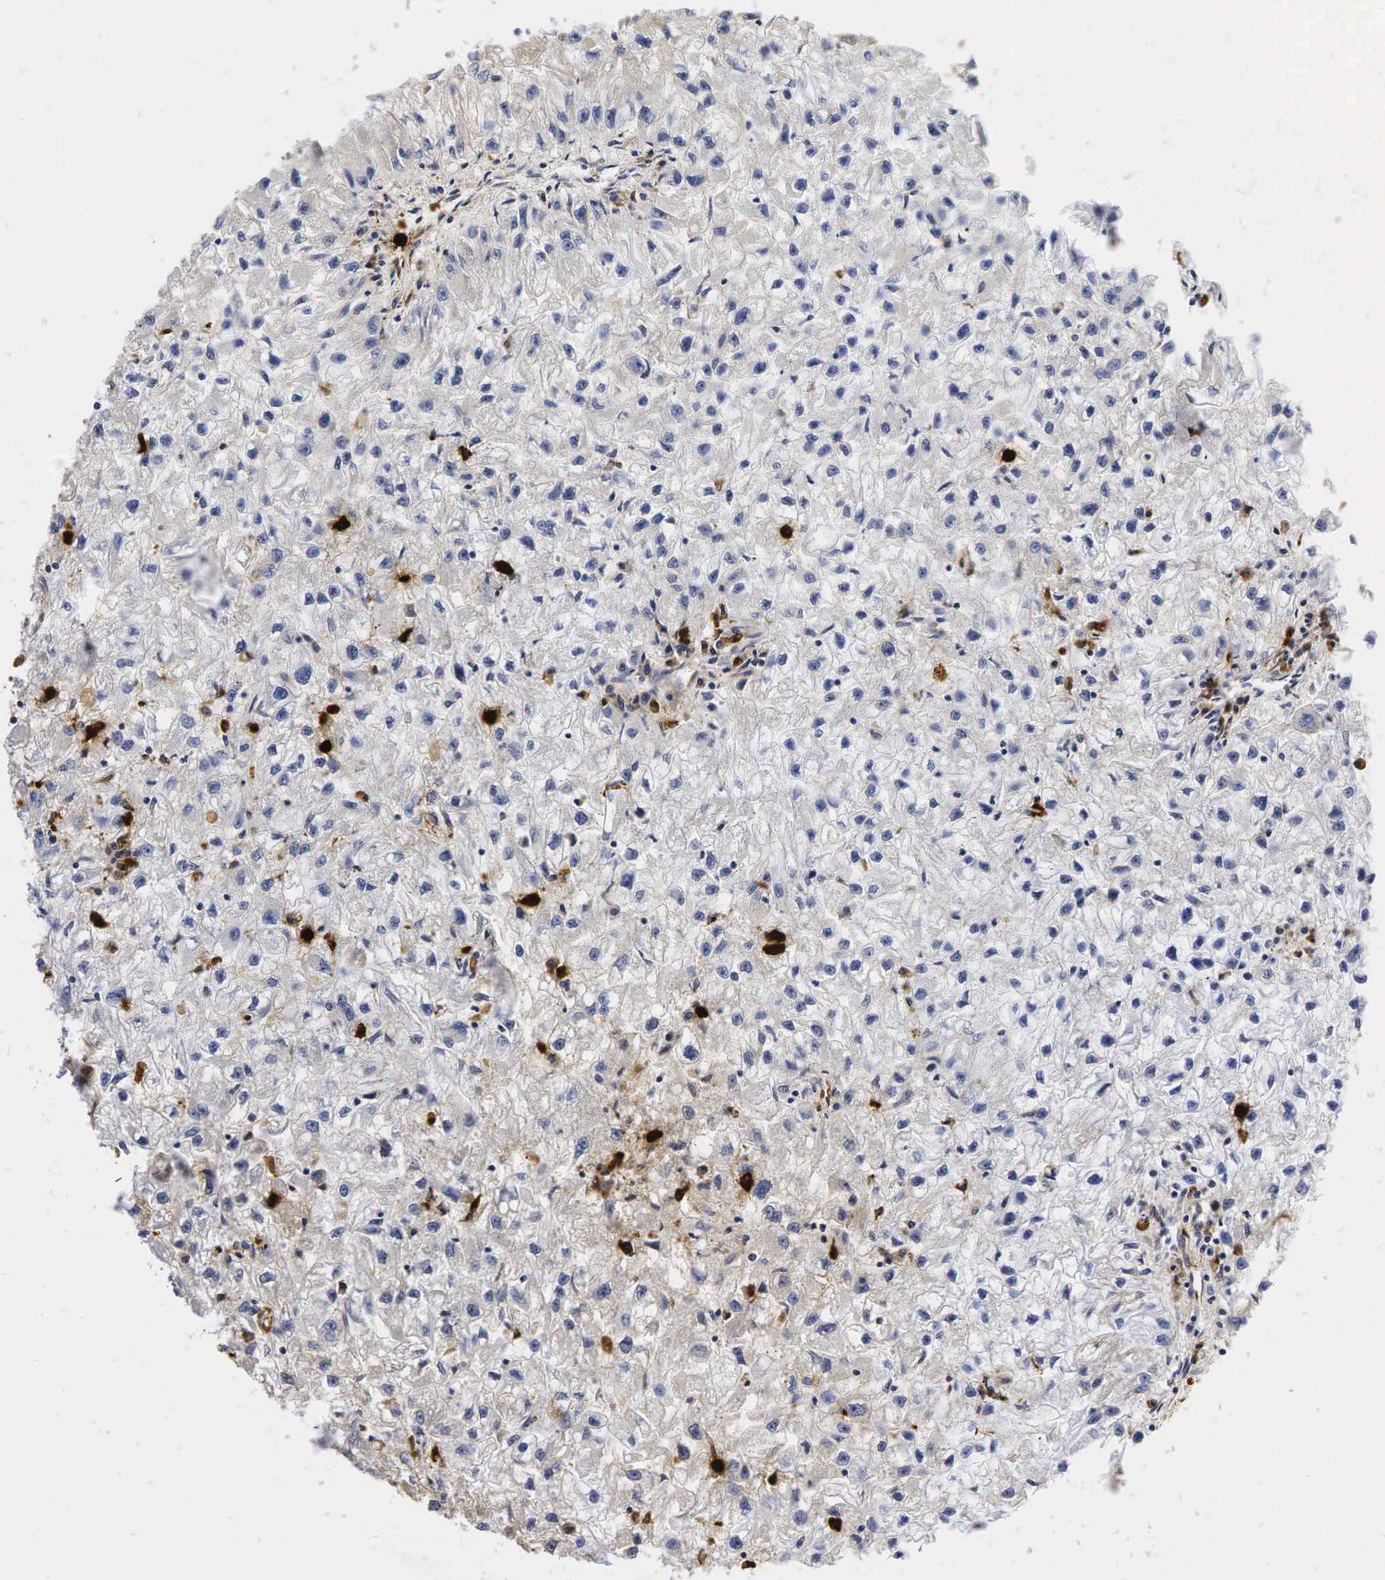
{"staining": {"intensity": "negative", "quantity": "none", "location": "none"}, "tissue": "renal cancer", "cell_type": "Tumor cells", "image_type": "cancer", "snomed": [{"axis": "morphology", "description": "Adenocarcinoma, NOS"}, {"axis": "topography", "description": "Kidney"}], "caption": "Tumor cells show no significant protein staining in renal adenocarcinoma.", "gene": "LYZ", "patient": {"sex": "male", "age": 59}}